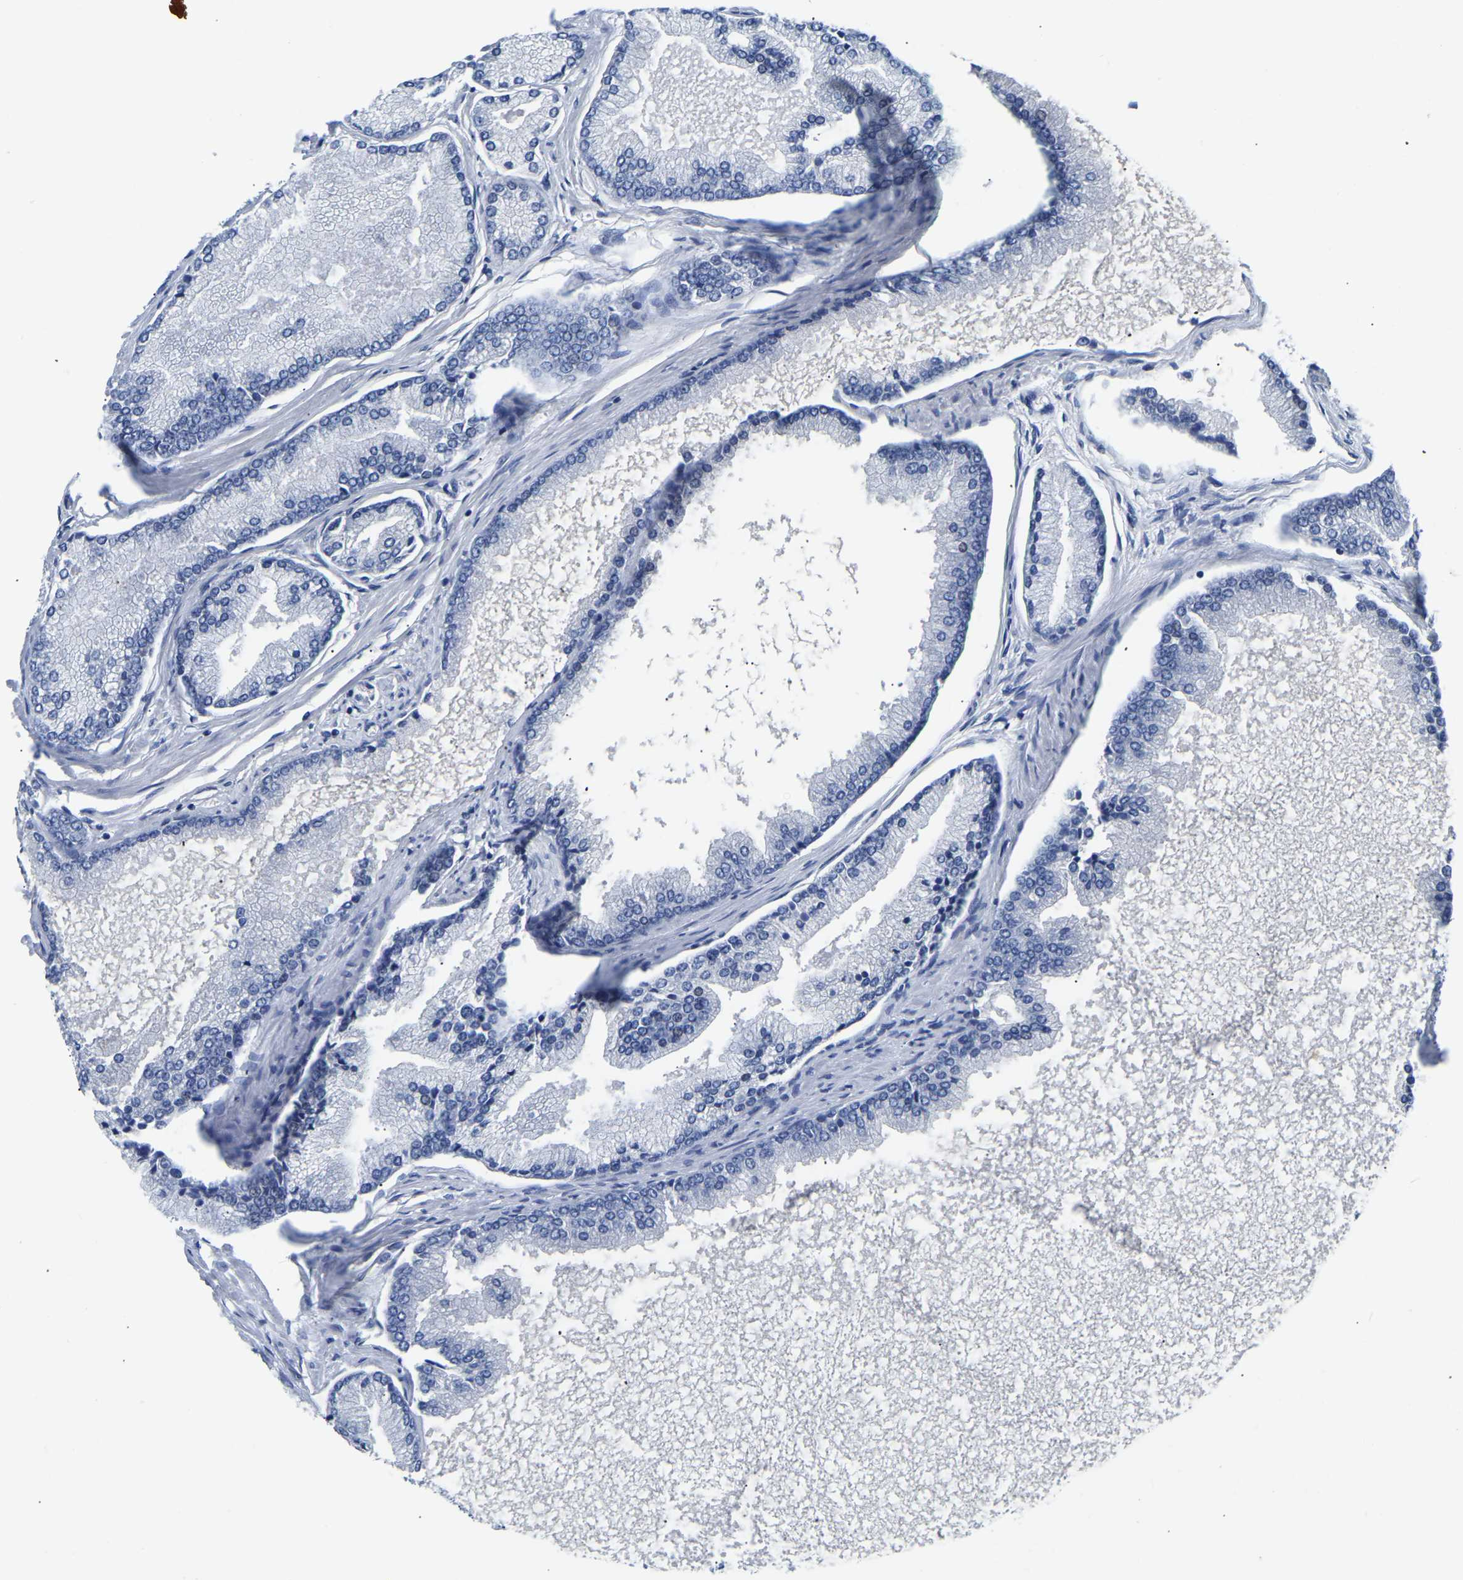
{"staining": {"intensity": "negative", "quantity": "none", "location": "none"}, "tissue": "prostate cancer", "cell_type": "Tumor cells", "image_type": "cancer", "snomed": [{"axis": "morphology", "description": "Adenocarcinoma, High grade"}, {"axis": "topography", "description": "Prostate"}], "caption": "This is an IHC image of human adenocarcinoma (high-grade) (prostate). There is no staining in tumor cells.", "gene": "PCK2", "patient": {"sex": "male", "age": 61}}